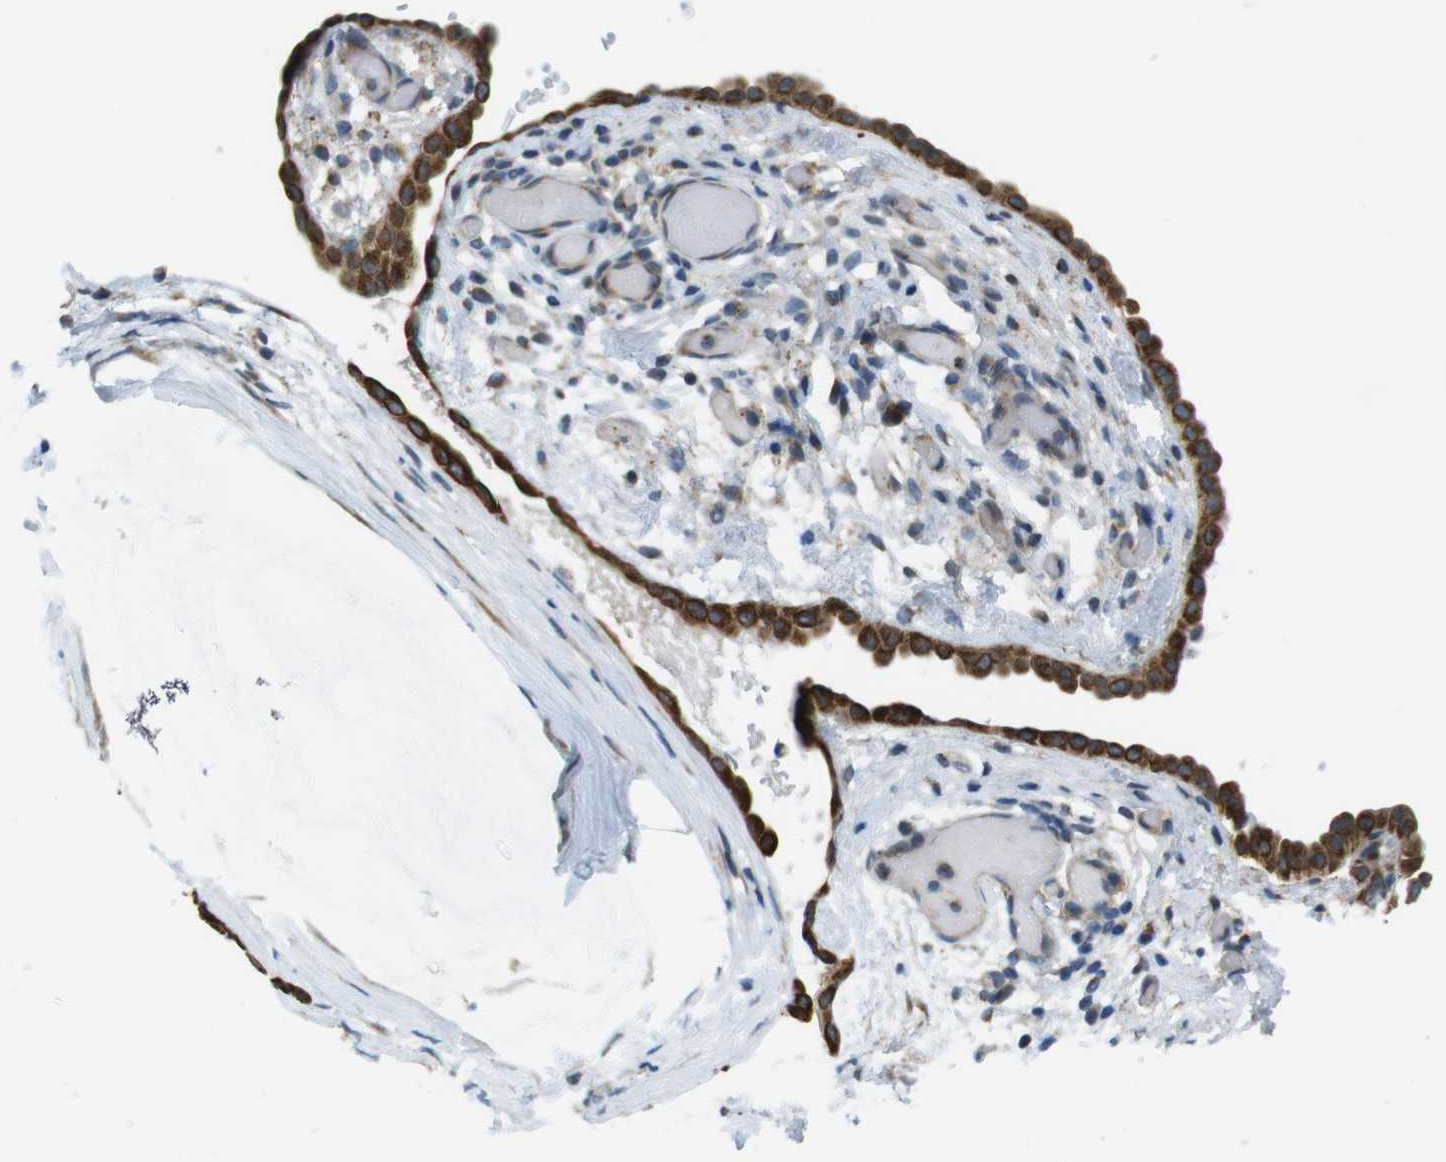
{"staining": {"intensity": "strong", "quantity": "25%-75%", "location": "cytoplasmic/membranous"}, "tissue": "ovarian cancer", "cell_type": "Tumor cells", "image_type": "cancer", "snomed": [{"axis": "morphology", "description": "Cystadenocarcinoma, mucinous, NOS"}, {"axis": "topography", "description": "Ovary"}], "caption": "Approximately 25%-75% of tumor cells in human ovarian mucinous cystadenocarcinoma display strong cytoplasmic/membranous protein positivity as visualized by brown immunohistochemical staining.", "gene": "ZDHHC3", "patient": {"sex": "female", "age": 39}}